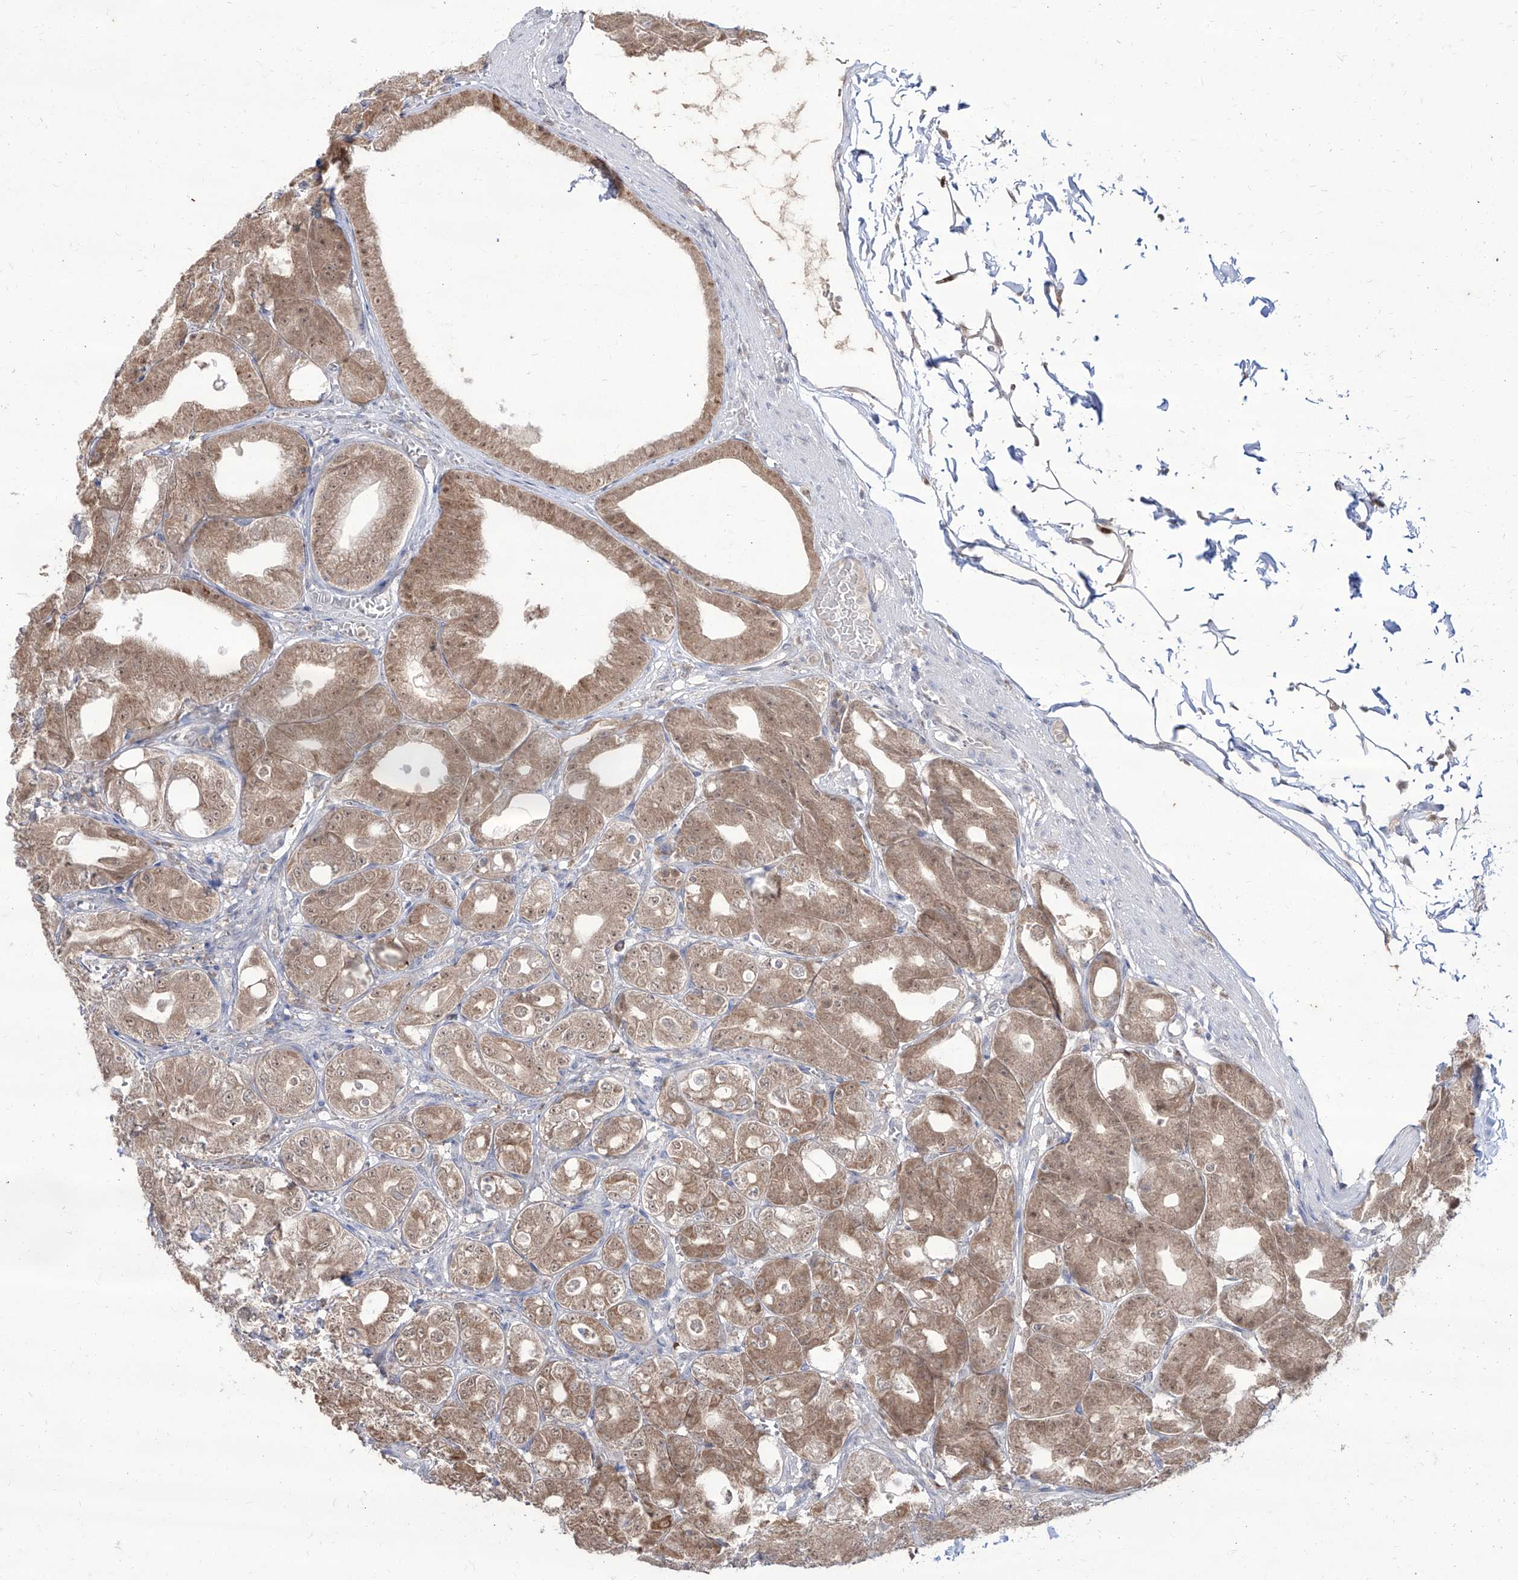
{"staining": {"intensity": "moderate", "quantity": ">75%", "location": "cytoplasmic/membranous,nuclear"}, "tissue": "stomach", "cell_type": "Glandular cells", "image_type": "normal", "snomed": [{"axis": "morphology", "description": "Normal tissue, NOS"}, {"axis": "topography", "description": "Stomach, lower"}], "caption": "Normal stomach demonstrates moderate cytoplasmic/membranous,nuclear positivity in approximately >75% of glandular cells, visualized by immunohistochemistry.", "gene": "BROX", "patient": {"sex": "male", "age": 71}}